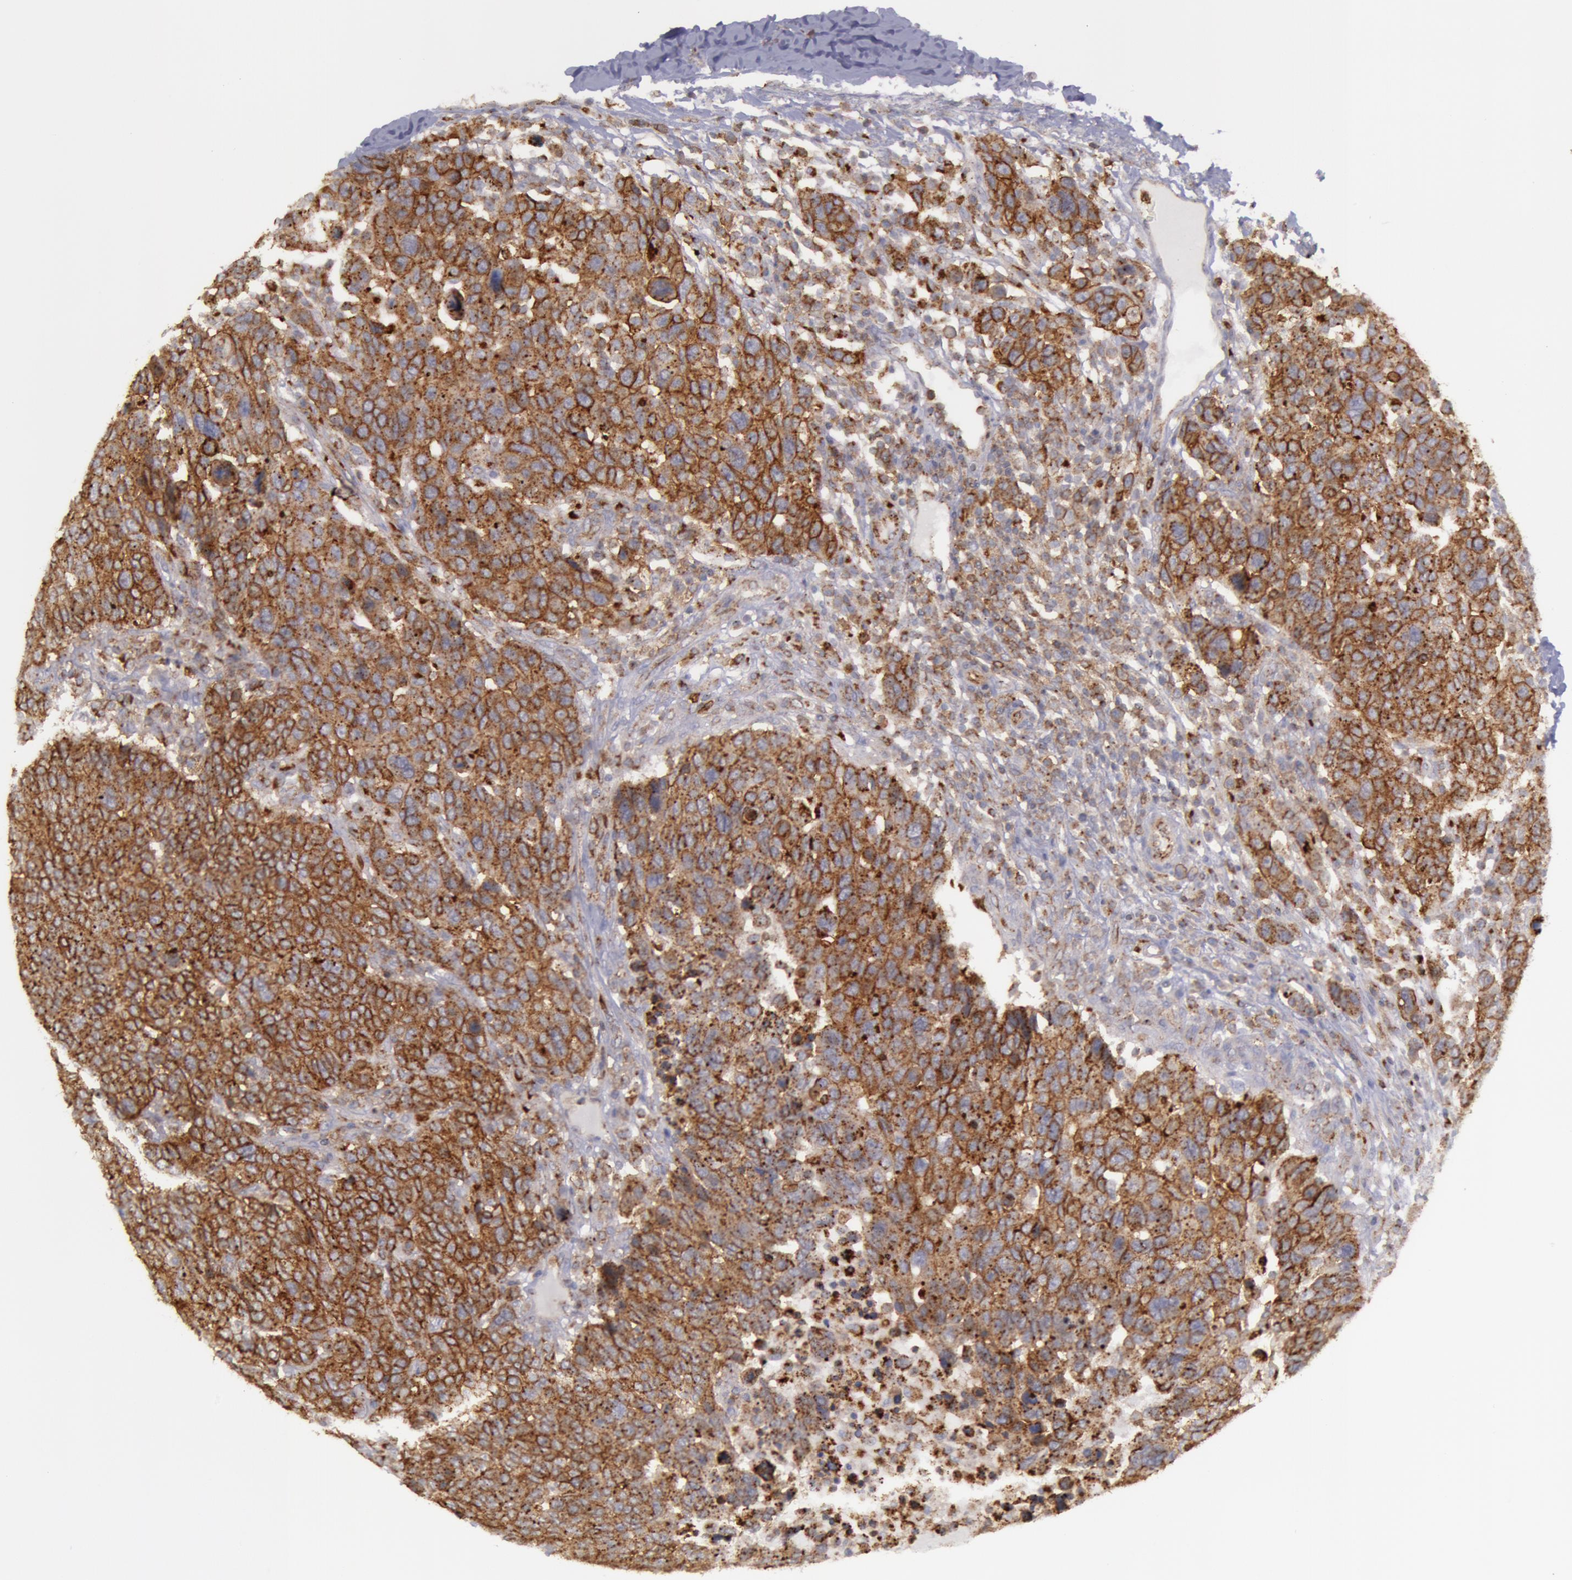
{"staining": {"intensity": "strong", "quantity": ">75%", "location": "cytoplasmic/membranous"}, "tissue": "breast cancer", "cell_type": "Tumor cells", "image_type": "cancer", "snomed": [{"axis": "morphology", "description": "Duct carcinoma"}, {"axis": "topography", "description": "Breast"}], "caption": "An image of breast invasive ductal carcinoma stained for a protein exhibits strong cytoplasmic/membranous brown staining in tumor cells.", "gene": "FLOT2", "patient": {"sex": "female", "age": 37}}